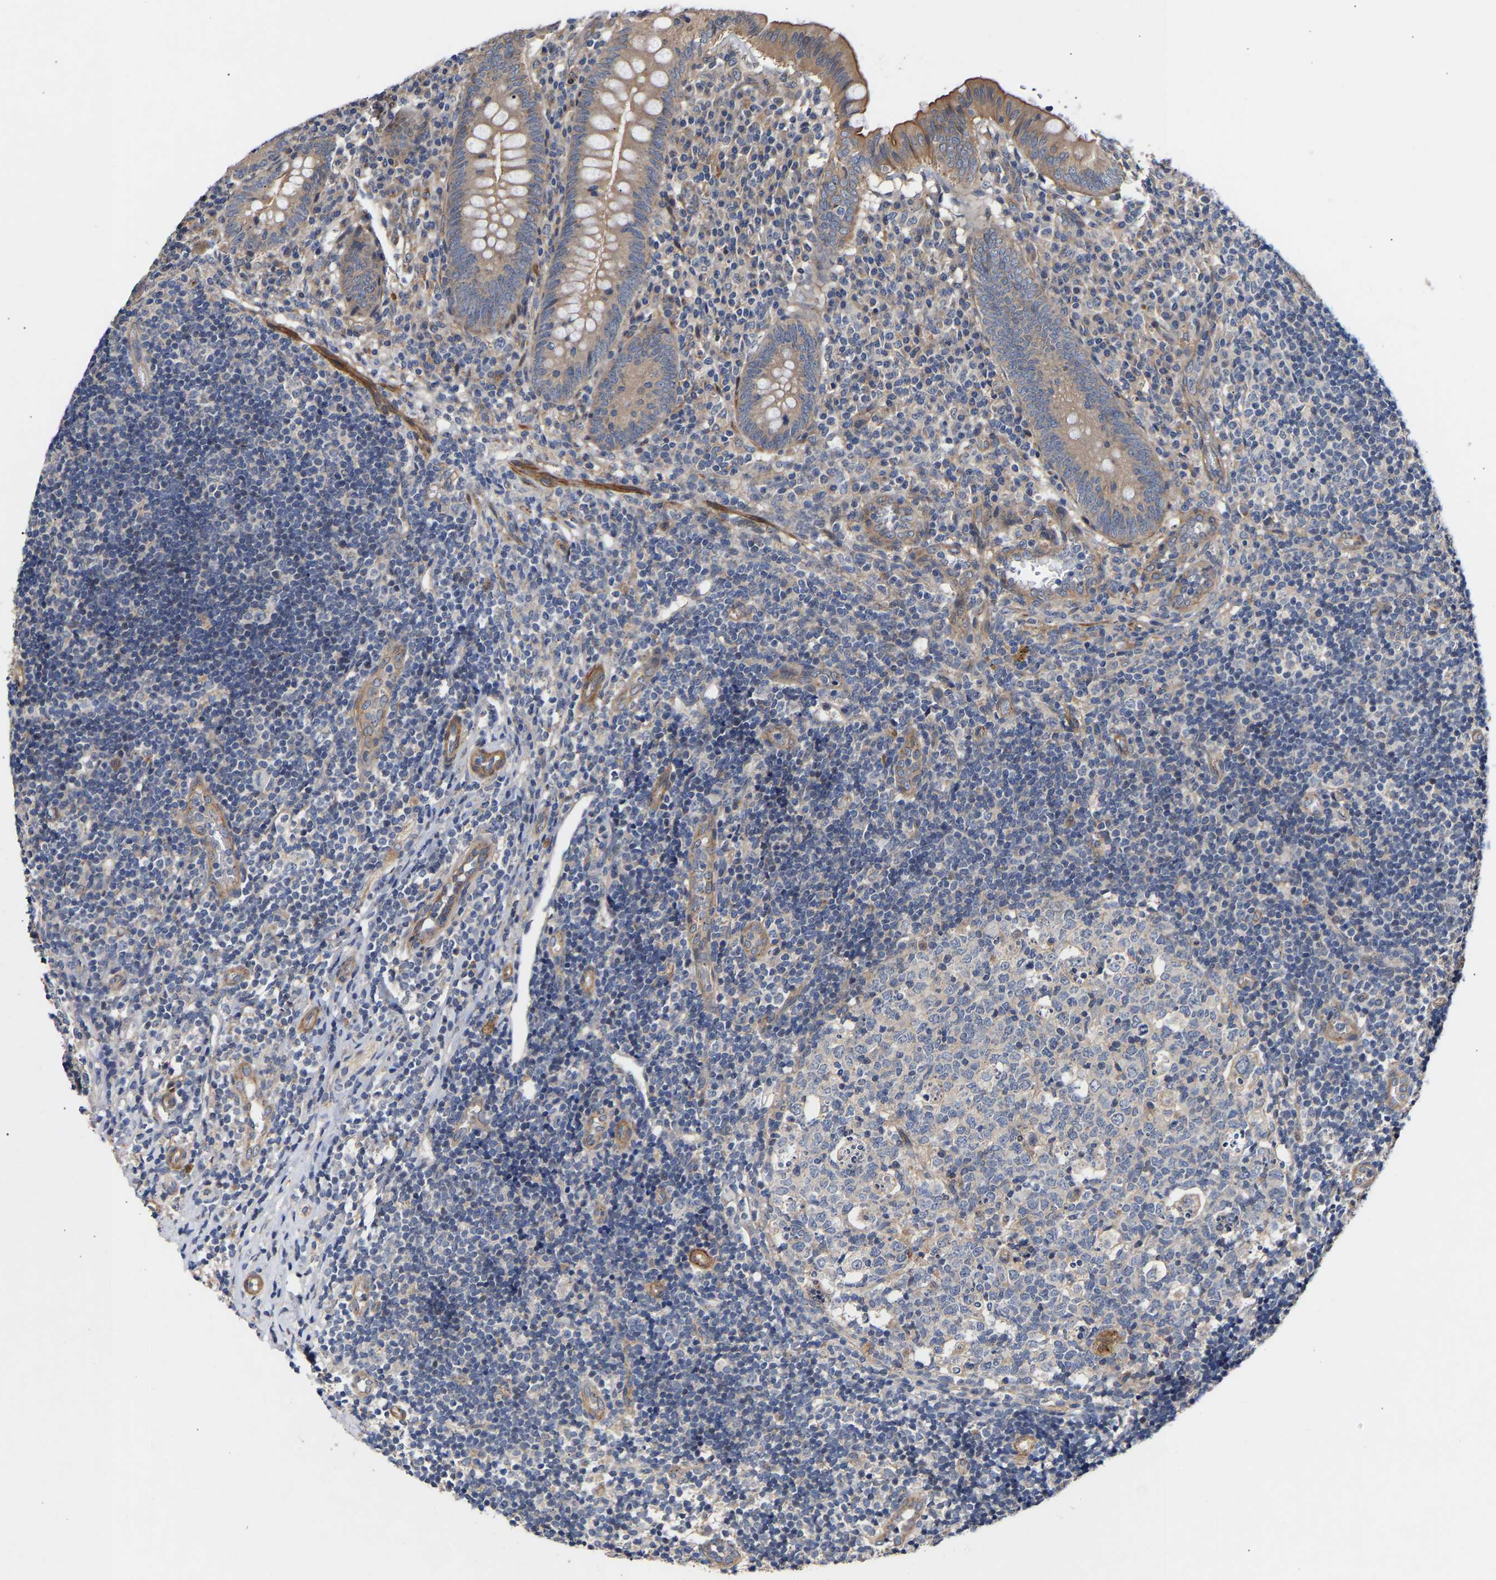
{"staining": {"intensity": "moderate", "quantity": ">75%", "location": "cytoplasmic/membranous"}, "tissue": "appendix", "cell_type": "Glandular cells", "image_type": "normal", "snomed": [{"axis": "morphology", "description": "Normal tissue, NOS"}, {"axis": "topography", "description": "Appendix"}], "caption": "Immunohistochemical staining of benign appendix shows medium levels of moderate cytoplasmic/membranous expression in about >75% of glandular cells. (Brightfield microscopy of DAB IHC at high magnification).", "gene": "KASH5", "patient": {"sex": "male", "age": 8}}